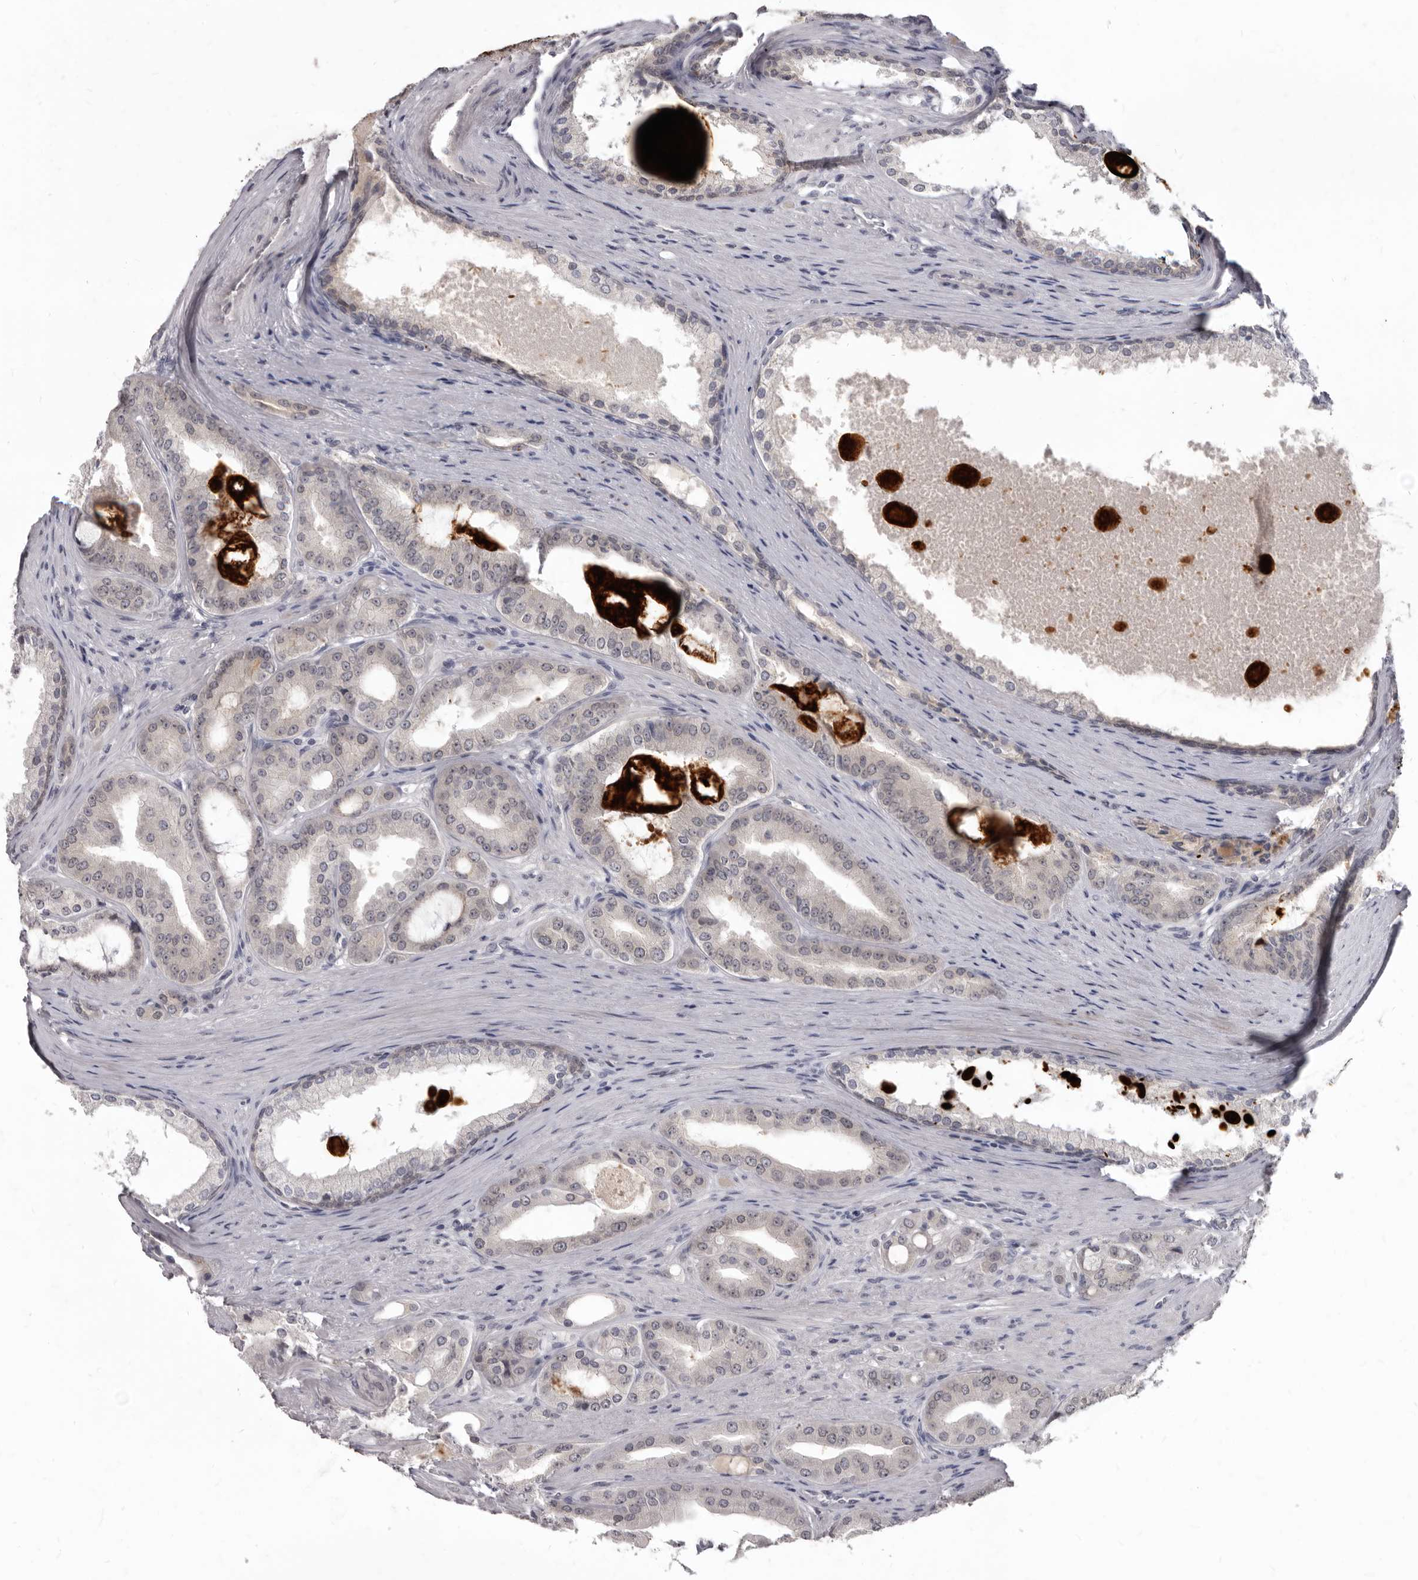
{"staining": {"intensity": "negative", "quantity": "none", "location": "none"}, "tissue": "prostate cancer", "cell_type": "Tumor cells", "image_type": "cancer", "snomed": [{"axis": "morphology", "description": "Adenocarcinoma, High grade"}, {"axis": "topography", "description": "Prostate"}], "caption": "An immunohistochemistry (IHC) image of prostate cancer (high-grade adenocarcinoma) is shown. There is no staining in tumor cells of prostate cancer (high-grade adenocarcinoma). The staining was performed using DAB (3,3'-diaminobenzidine) to visualize the protein expression in brown, while the nuclei were stained in blue with hematoxylin (Magnification: 20x).", "gene": "SULT1E1", "patient": {"sex": "male", "age": 60}}